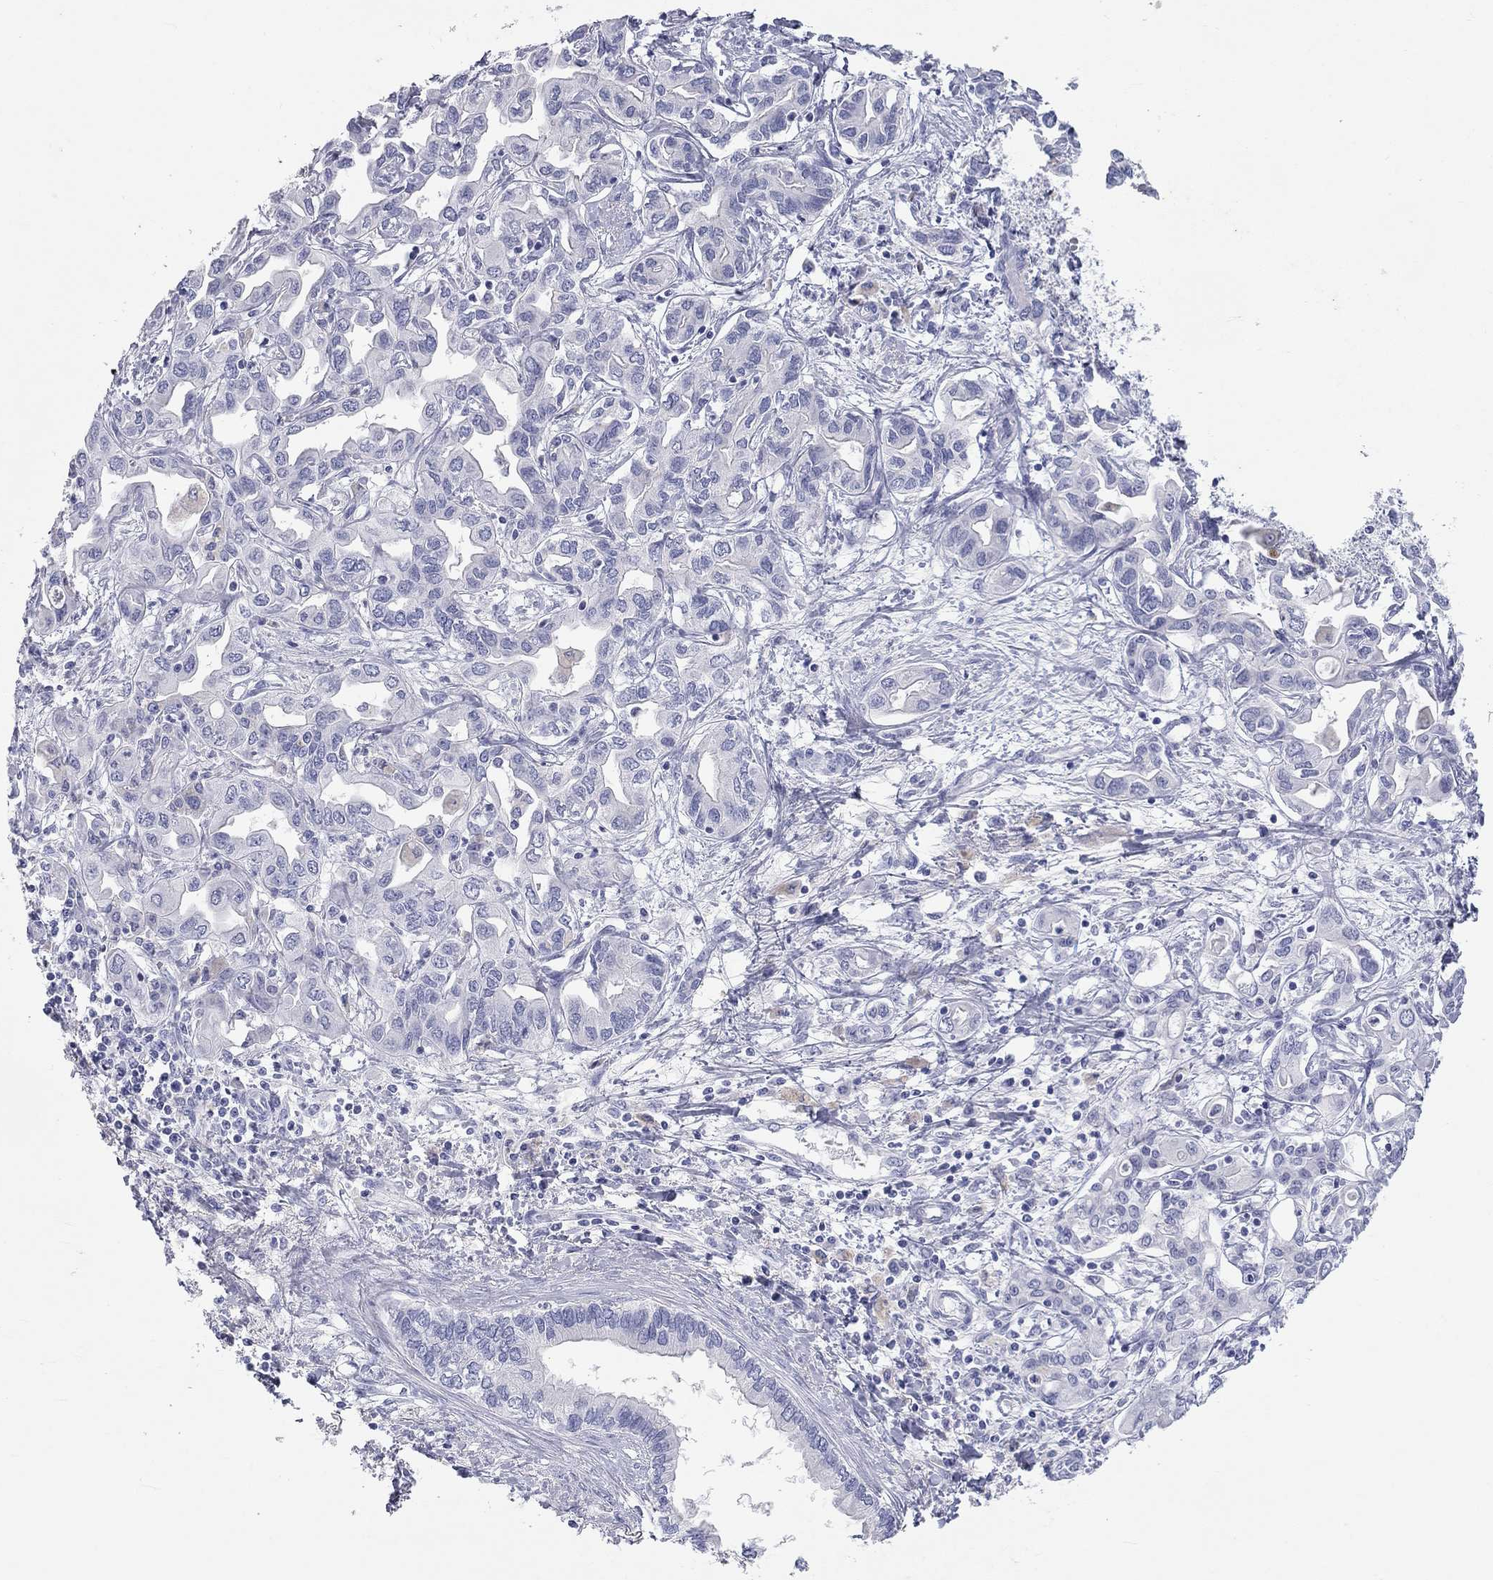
{"staining": {"intensity": "negative", "quantity": "none", "location": "none"}, "tissue": "liver cancer", "cell_type": "Tumor cells", "image_type": "cancer", "snomed": [{"axis": "morphology", "description": "Cholangiocarcinoma"}, {"axis": "topography", "description": "Liver"}], "caption": "Histopathology image shows no significant protein expression in tumor cells of liver cancer (cholangiocarcinoma). (Immunohistochemistry (ihc), brightfield microscopy, high magnification).", "gene": "PCDHGC5", "patient": {"sex": "female", "age": 64}}